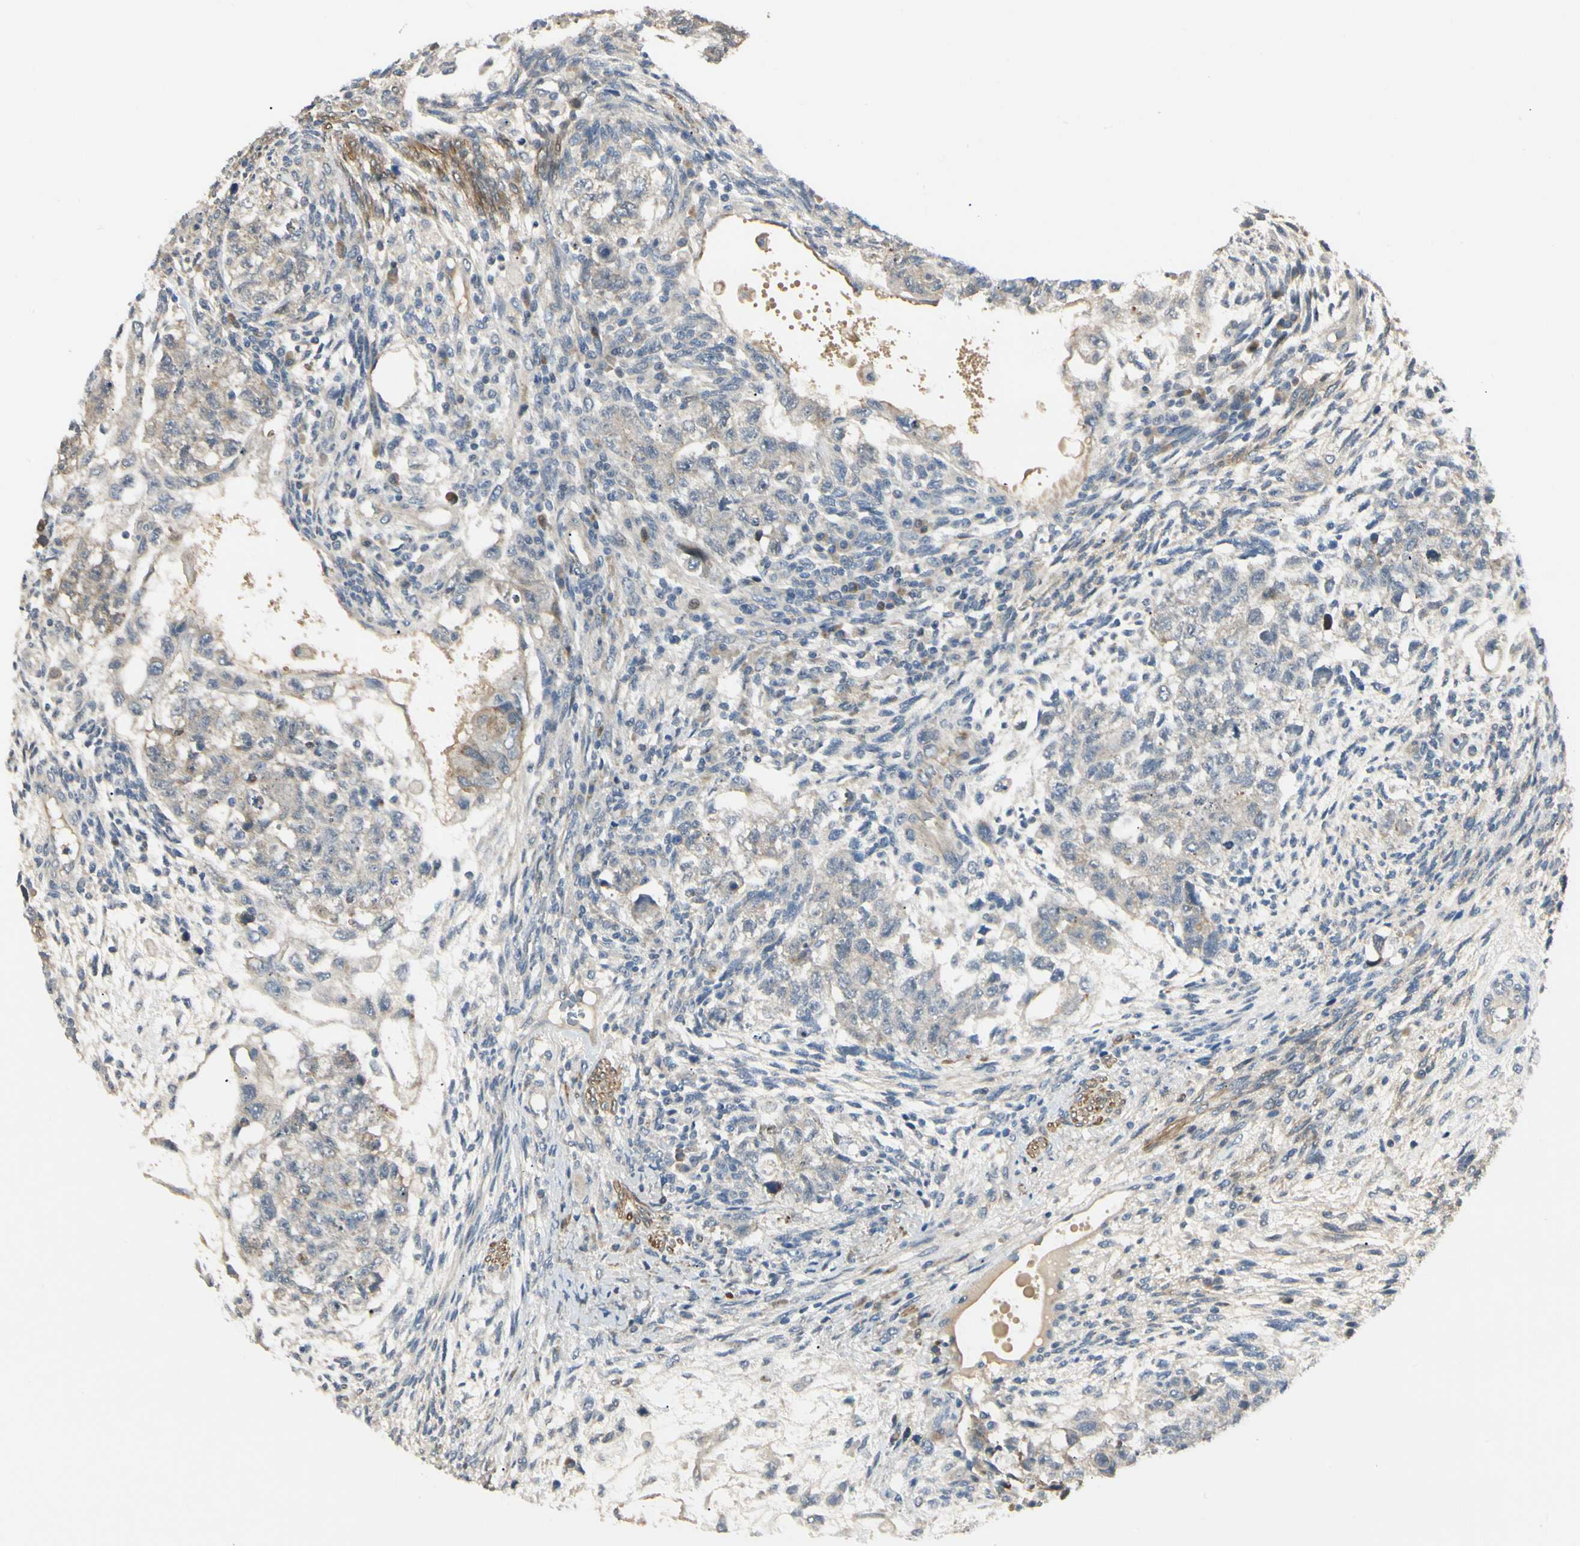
{"staining": {"intensity": "weak", "quantity": "25%-75%", "location": "cytoplasmic/membranous"}, "tissue": "testis cancer", "cell_type": "Tumor cells", "image_type": "cancer", "snomed": [{"axis": "morphology", "description": "Normal tissue, NOS"}, {"axis": "morphology", "description": "Carcinoma, Embryonal, NOS"}, {"axis": "topography", "description": "Testis"}], "caption": "The micrograph exhibits immunohistochemical staining of embryonal carcinoma (testis). There is weak cytoplasmic/membranous positivity is appreciated in about 25%-75% of tumor cells.", "gene": "P4HA3", "patient": {"sex": "male", "age": 36}}